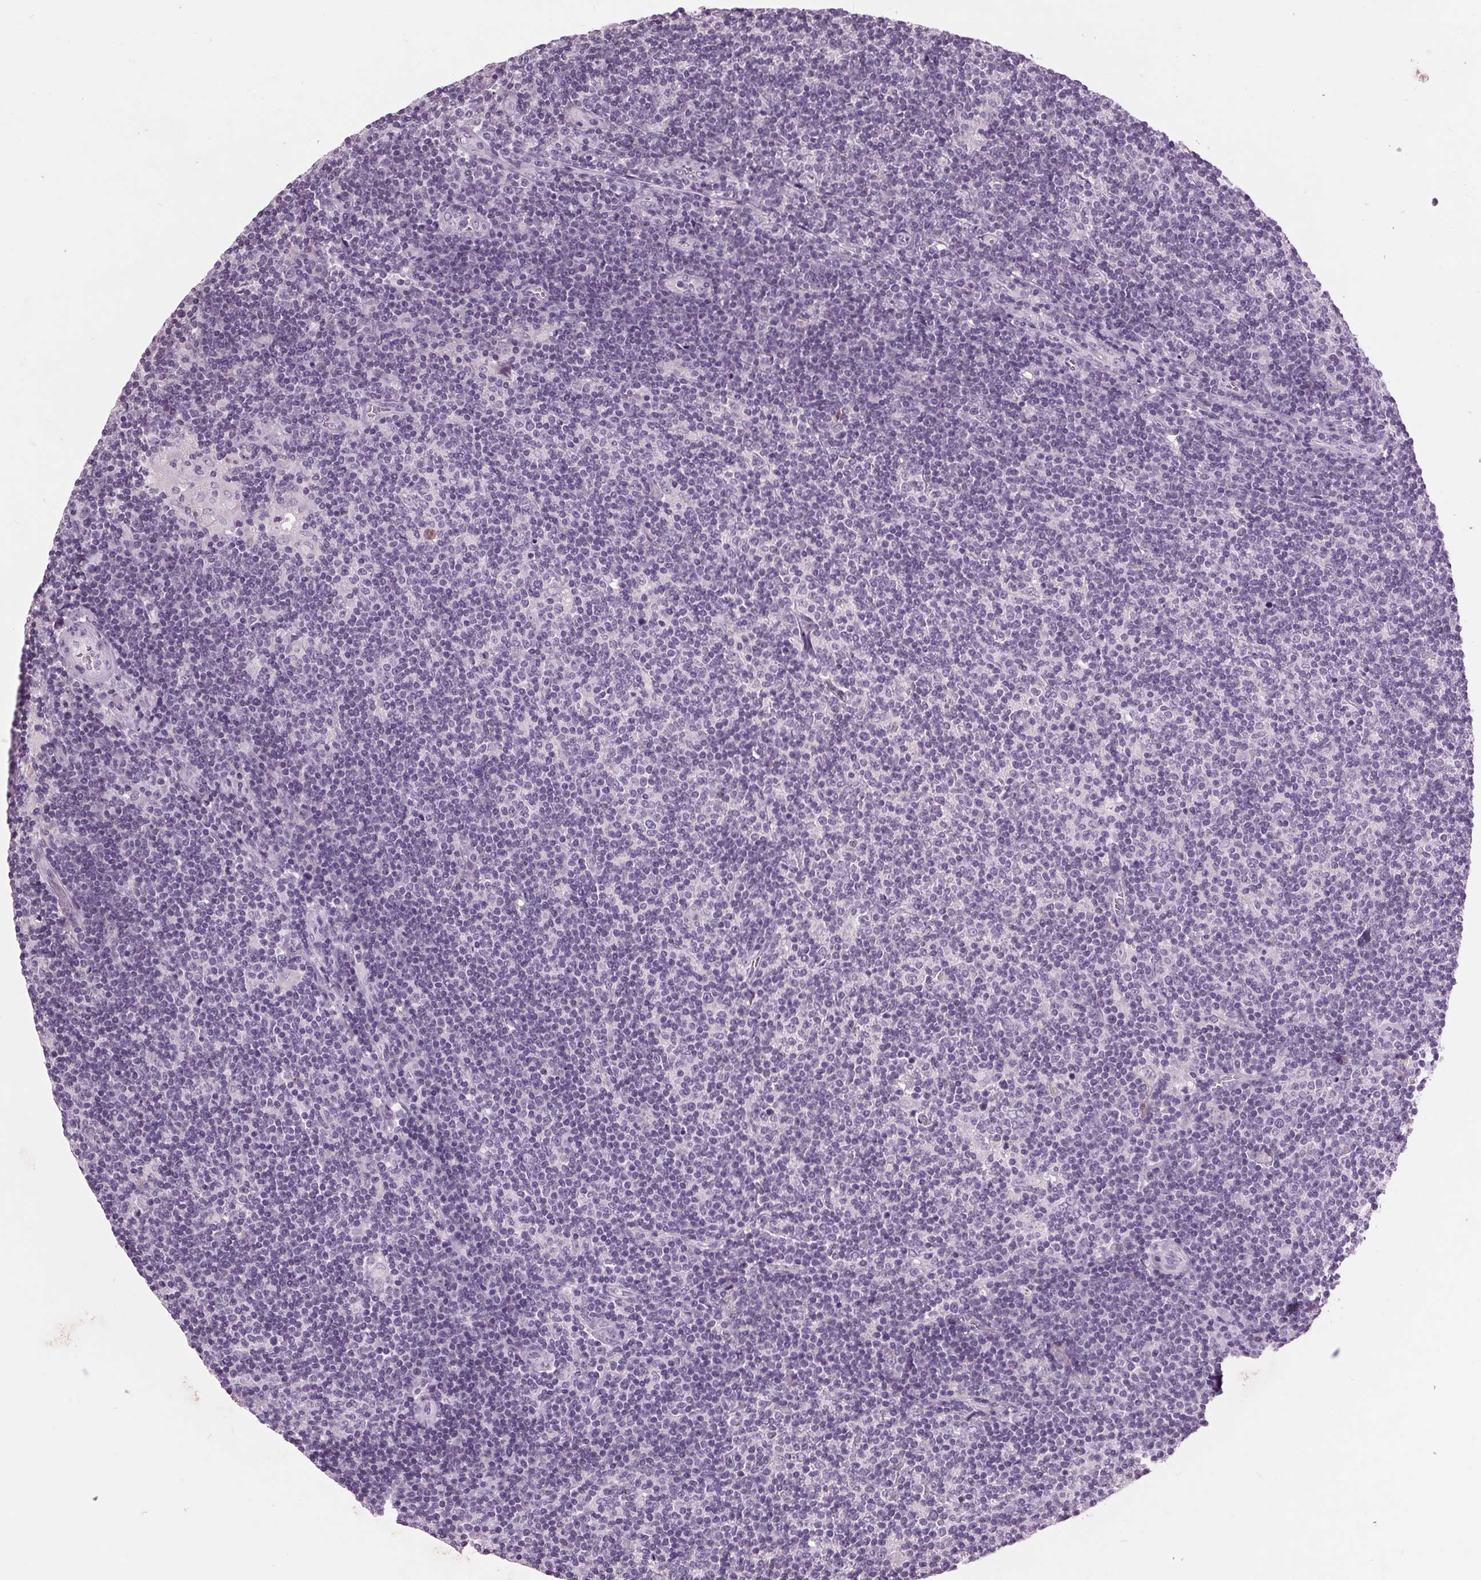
{"staining": {"intensity": "negative", "quantity": "none", "location": "none"}, "tissue": "lymphoma", "cell_type": "Tumor cells", "image_type": "cancer", "snomed": [{"axis": "morphology", "description": "Hodgkin's disease, NOS"}, {"axis": "topography", "description": "Lymph node"}], "caption": "Tumor cells are negative for protein expression in human lymphoma. Brightfield microscopy of immunohistochemistry stained with DAB (brown) and hematoxylin (blue), captured at high magnification.", "gene": "C6", "patient": {"sex": "male", "age": 40}}